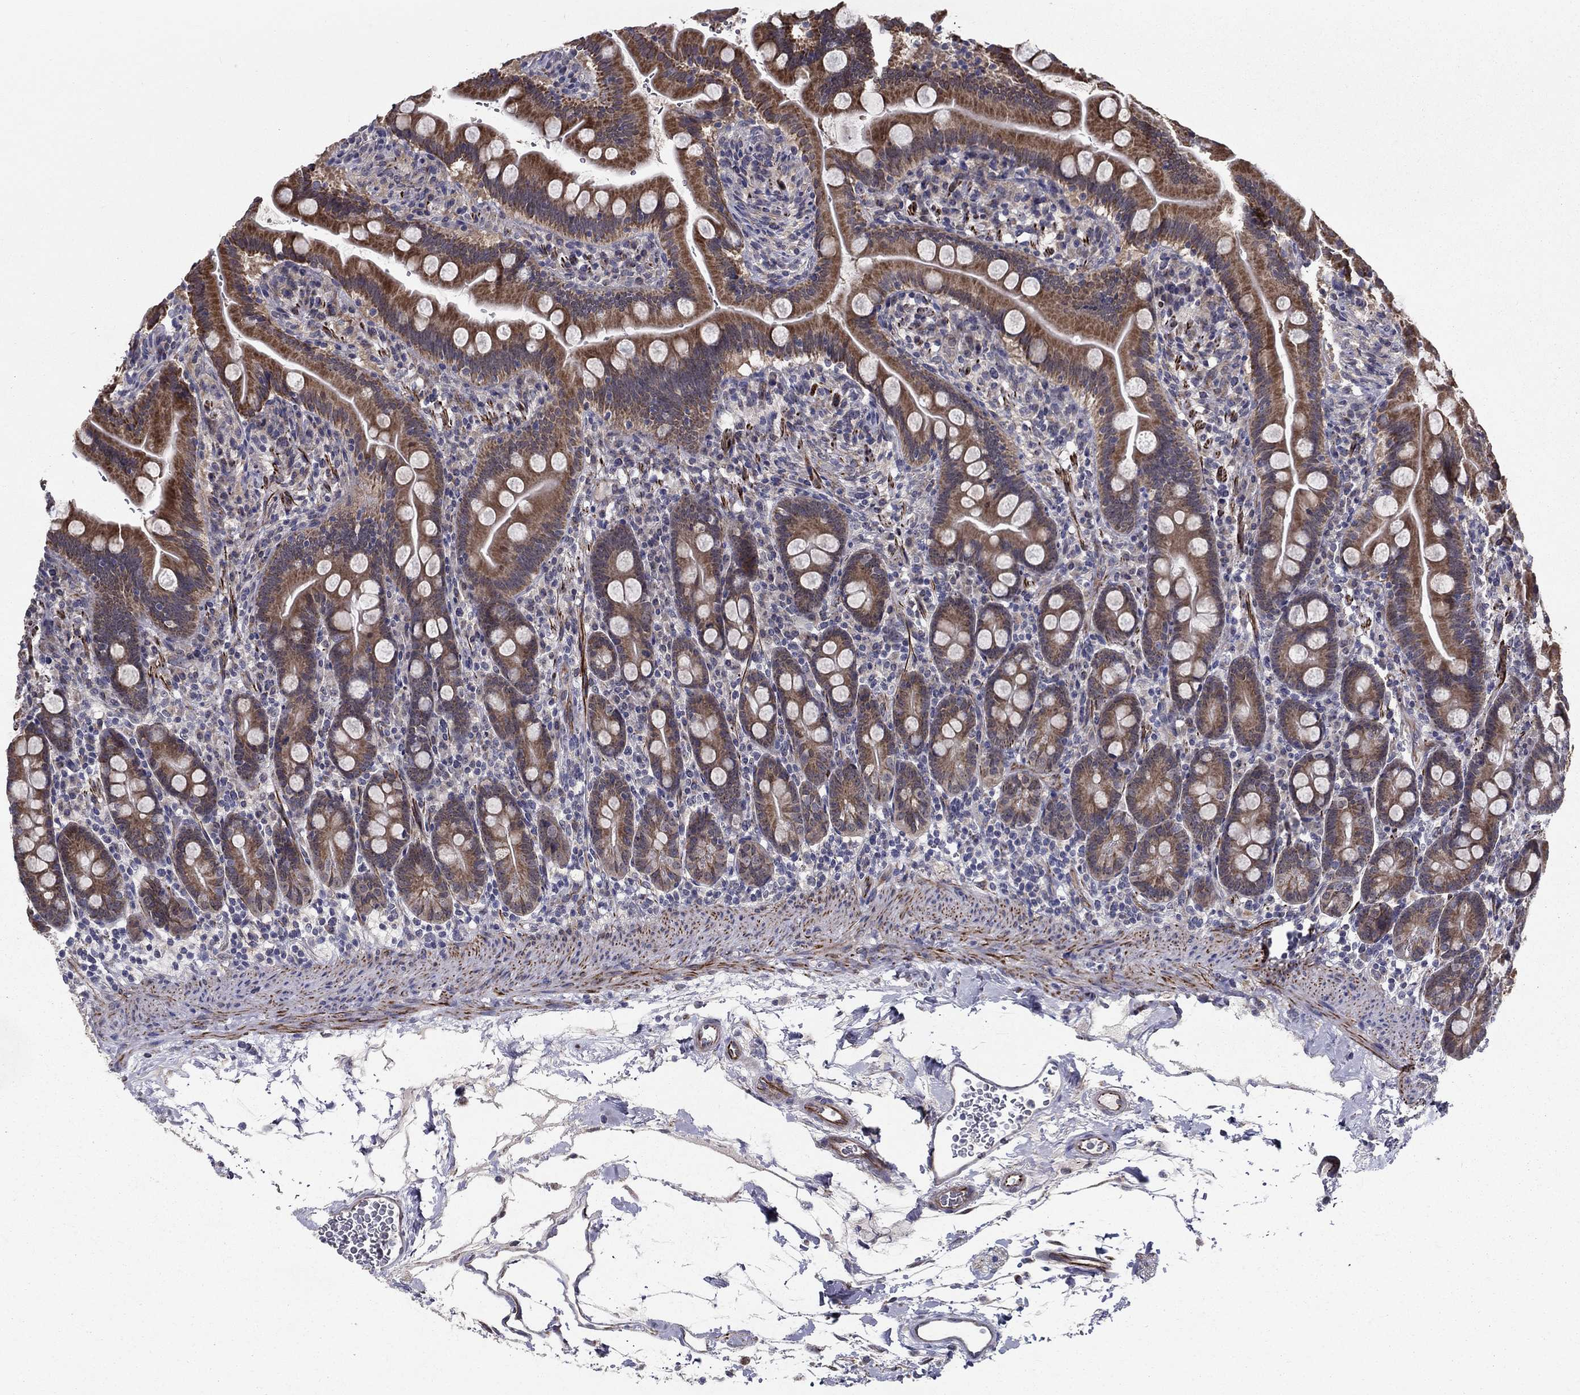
{"staining": {"intensity": "strong", "quantity": "25%-75%", "location": "cytoplasmic/membranous"}, "tissue": "small intestine", "cell_type": "Glandular cells", "image_type": "normal", "snomed": [{"axis": "morphology", "description": "Normal tissue, NOS"}, {"axis": "topography", "description": "Small intestine"}], "caption": "A high-resolution photomicrograph shows immunohistochemistry (IHC) staining of normal small intestine, which displays strong cytoplasmic/membranous expression in approximately 25%-75% of glandular cells.", "gene": "LACTB2", "patient": {"sex": "female", "age": 44}}